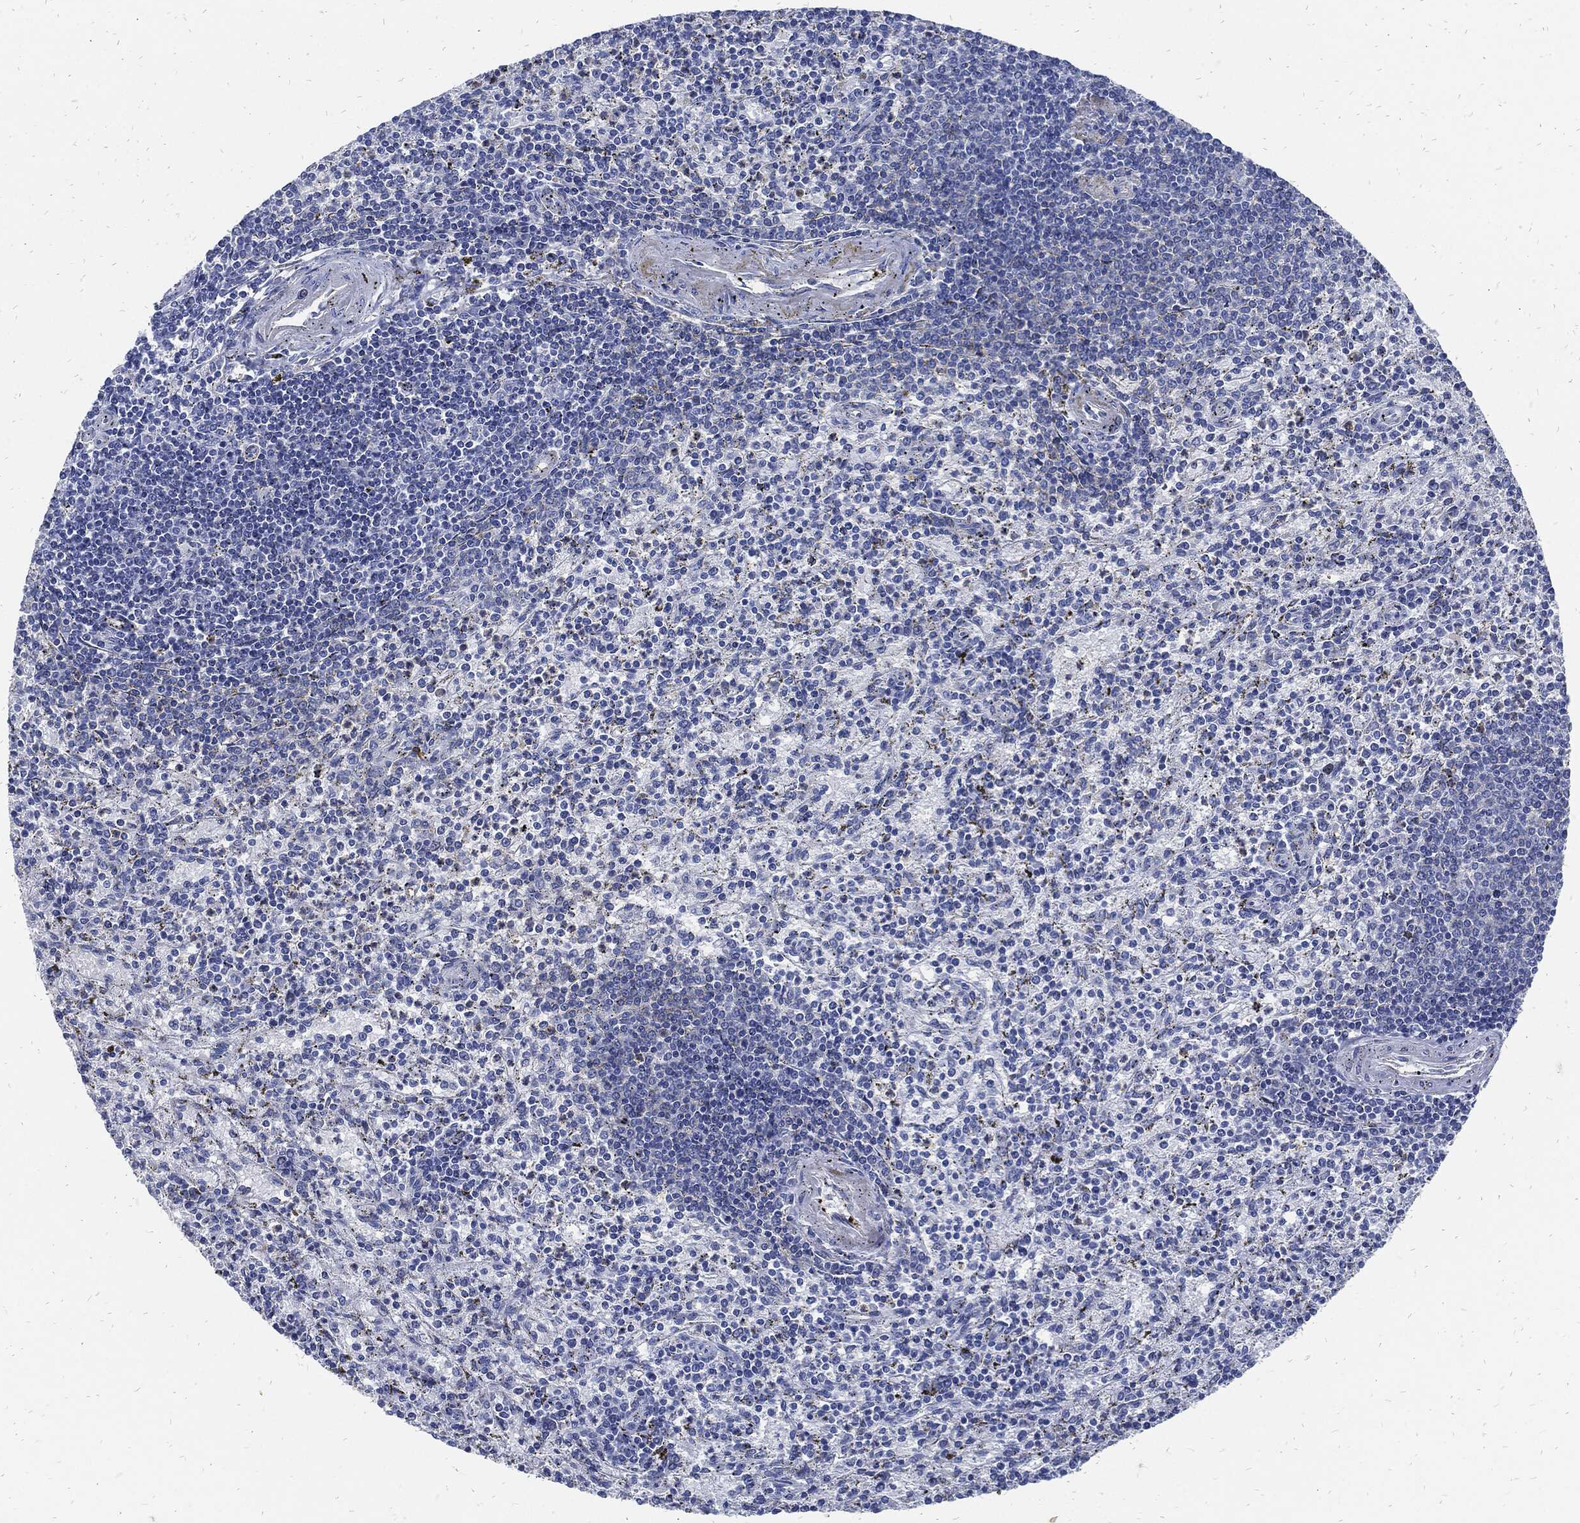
{"staining": {"intensity": "negative", "quantity": "none", "location": "none"}, "tissue": "spleen", "cell_type": "Cells in red pulp", "image_type": "normal", "snomed": [{"axis": "morphology", "description": "Normal tissue, NOS"}, {"axis": "topography", "description": "Spleen"}], "caption": "An immunohistochemistry (IHC) micrograph of unremarkable spleen is shown. There is no staining in cells in red pulp of spleen.", "gene": "FABP4", "patient": {"sex": "female", "age": 37}}